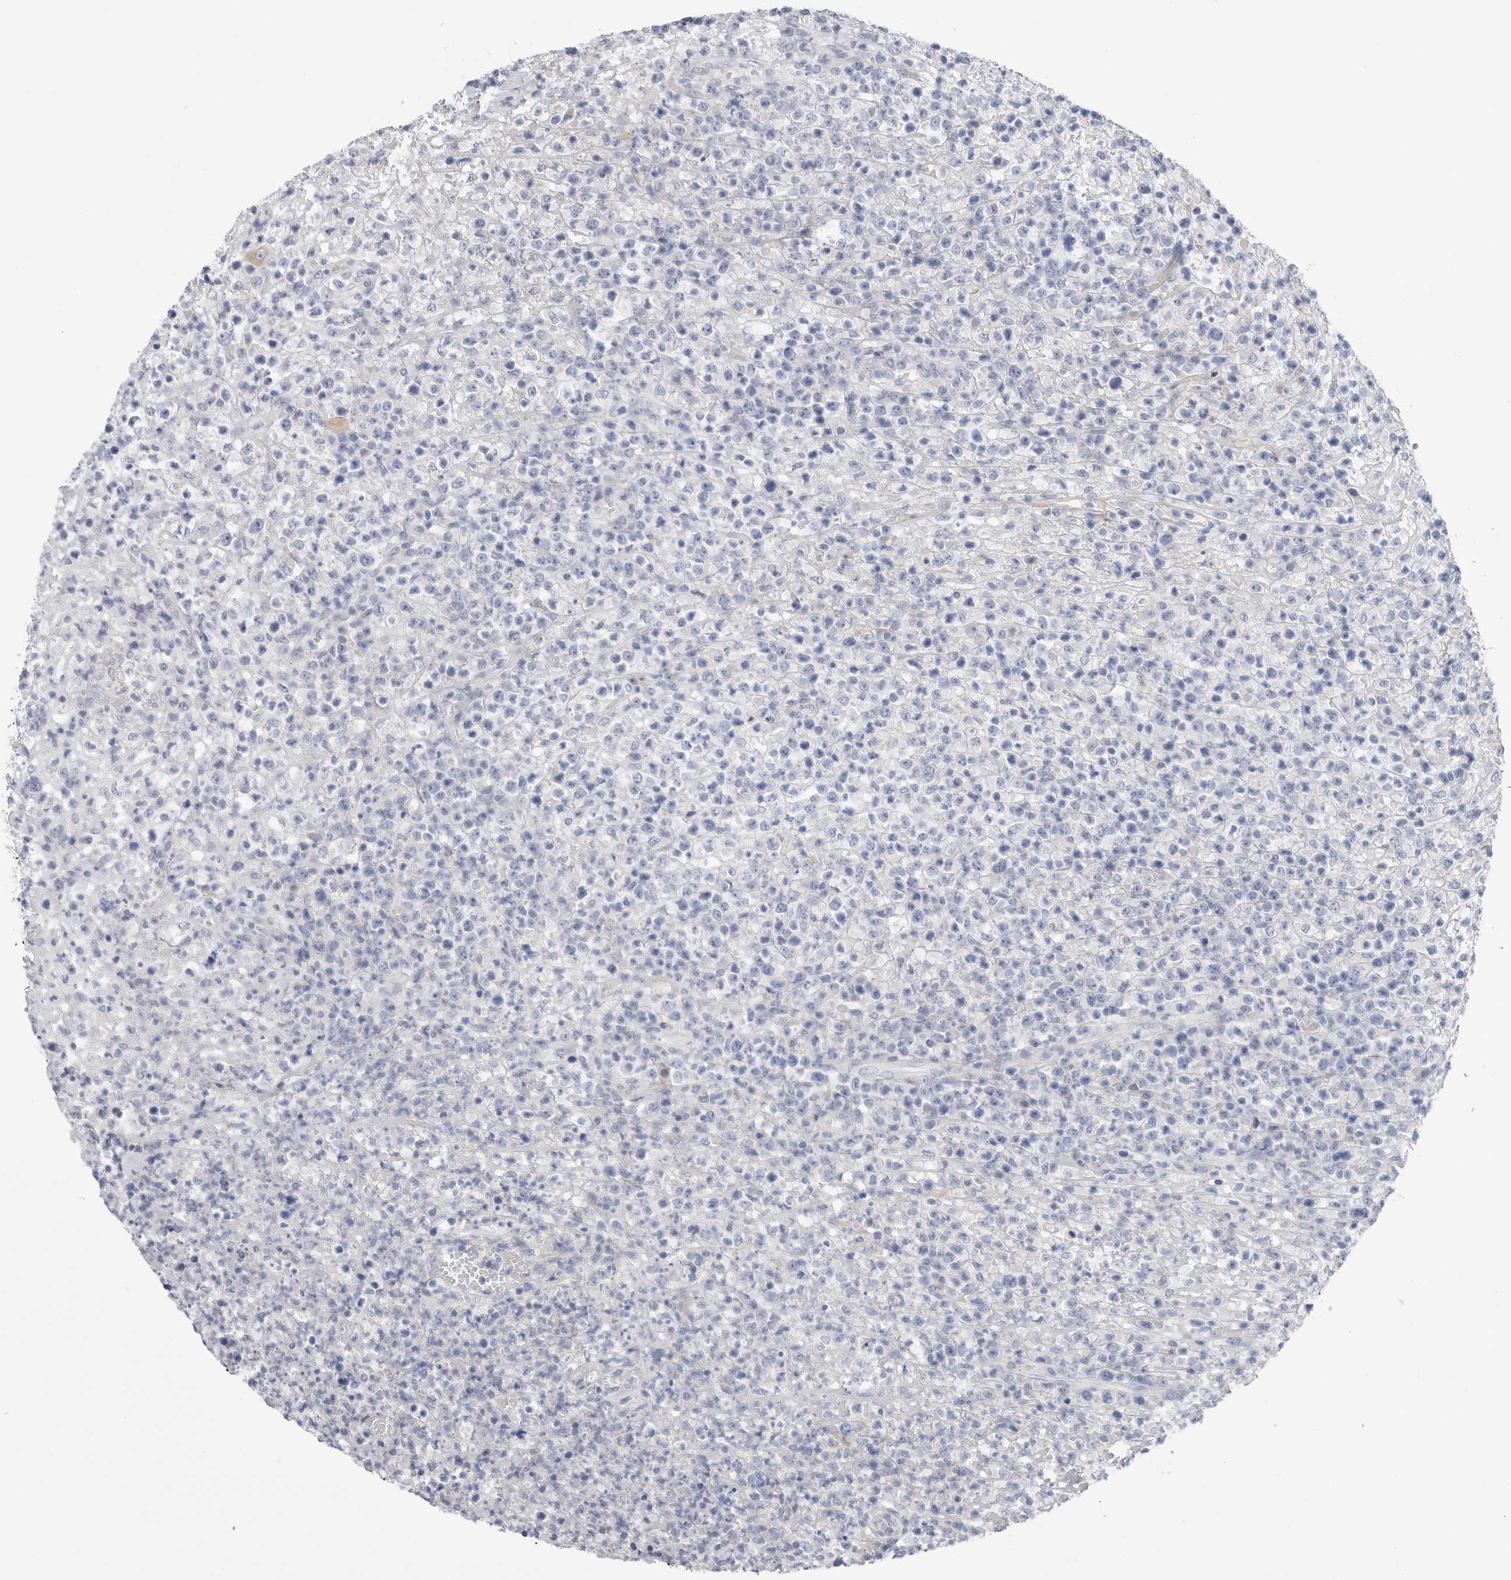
{"staining": {"intensity": "negative", "quantity": "none", "location": "none"}, "tissue": "lymphoma", "cell_type": "Tumor cells", "image_type": "cancer", "snomed": [{"axis": "morphology", "description": "Malignant lymphoma, non-Hodgkin's type, High grade"}, {"axis": "topography", "description": "Colon"}], "caption": "Lymphoma was stained to show a protein in brown. There is no significant staining in tumor cells.", "gene": "CAMK2B", "patient": {"sex": "female", "age": 53}}